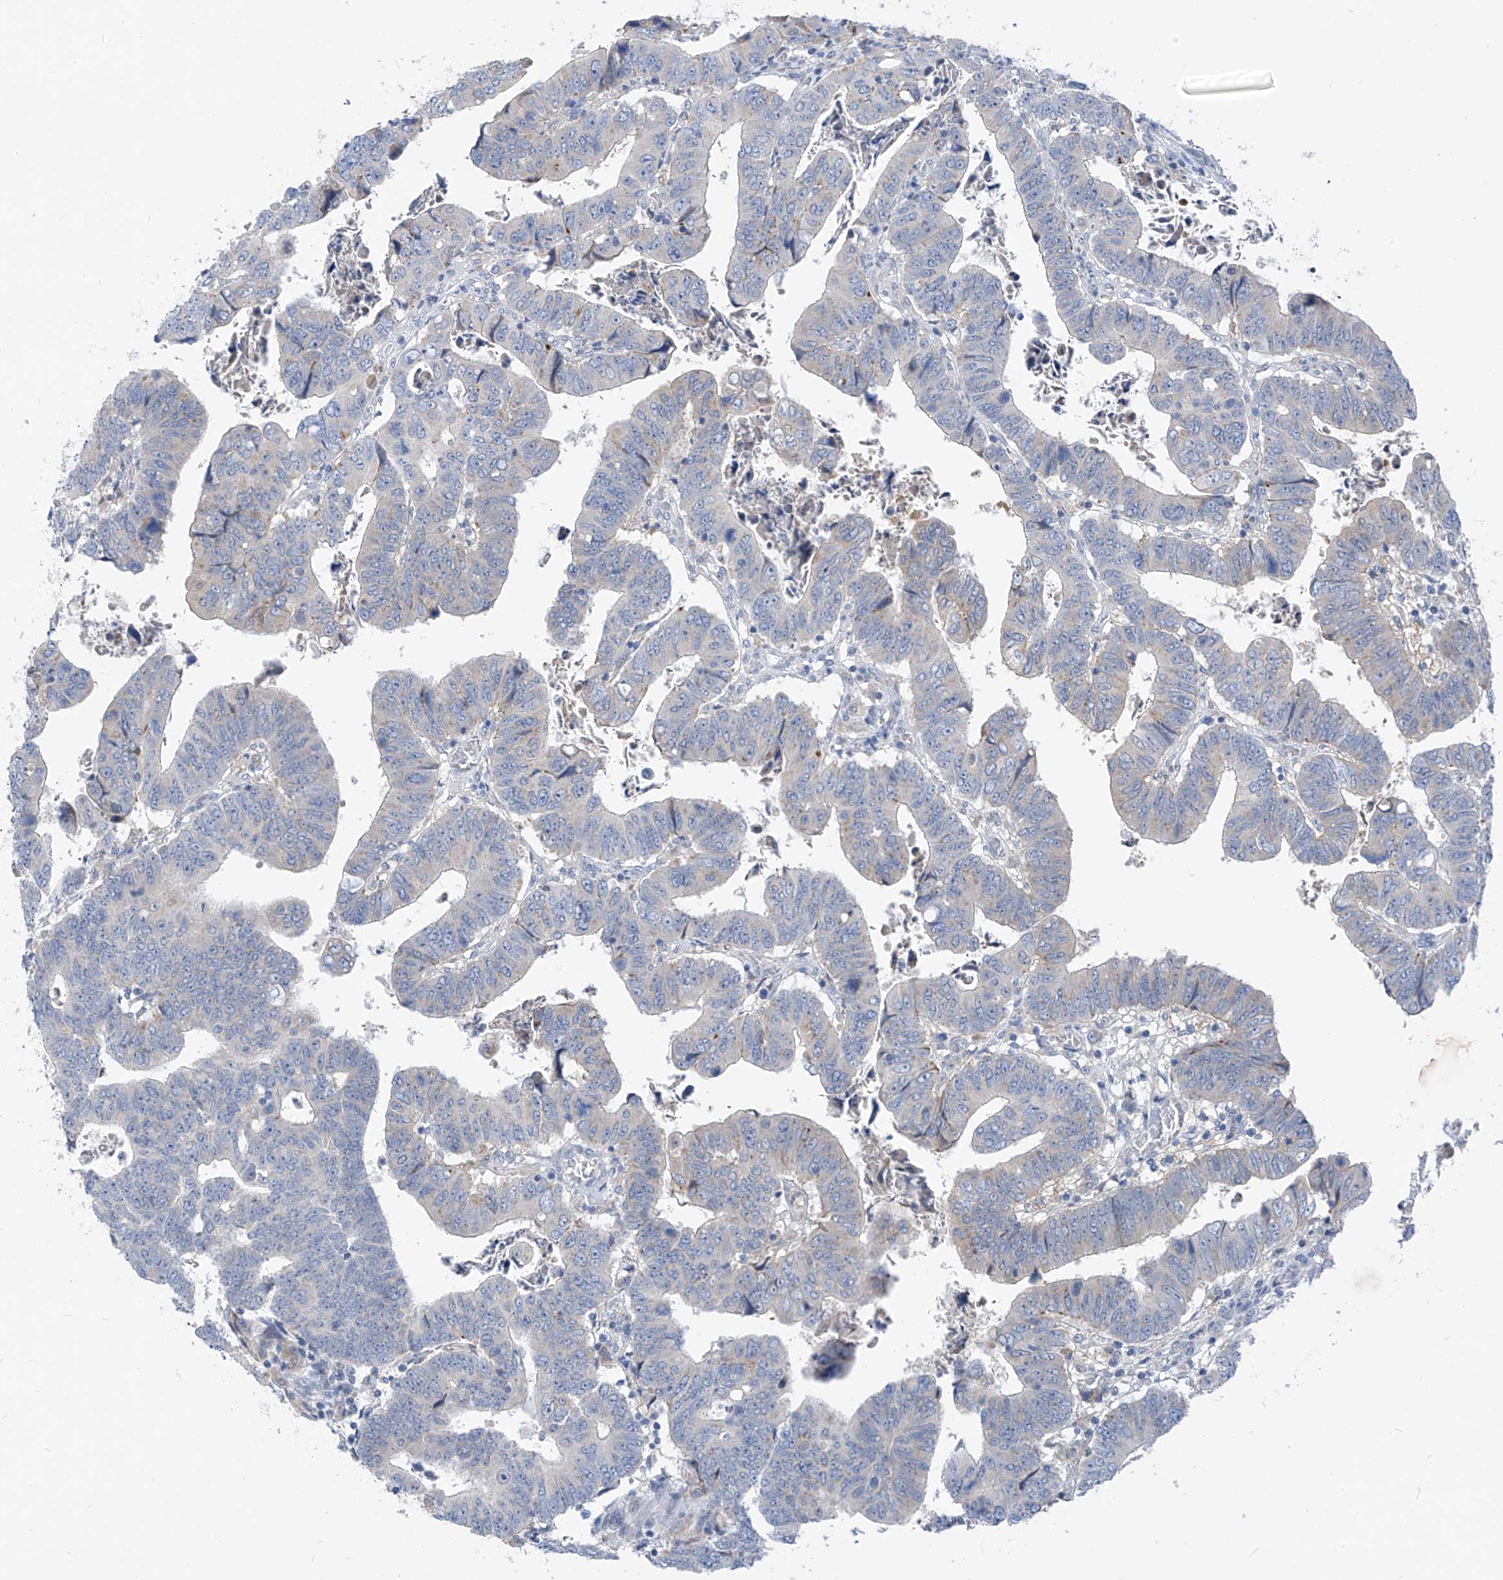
{"staining": {"intensity": "negative", "quantity": "none", "location": "none"}, "tissue": "colorectal cancer", "cell_type": "Tumor cells", "image_type": "cancer", "snomed": [{"axis": "morphology", "description": "Normal tissue, NOS"}, {"axis": "morphology", "description": "Adenocarcinoma, NOS"}, {"axis": "topography", "description": "Rectum"}], "caption": "This is an immunohistochemistry photomicrograph of colorectal cancer. There is no positivity in tumor cells.", "gene": "LDAH", "patient": {"sex": "female", "age": 65}}